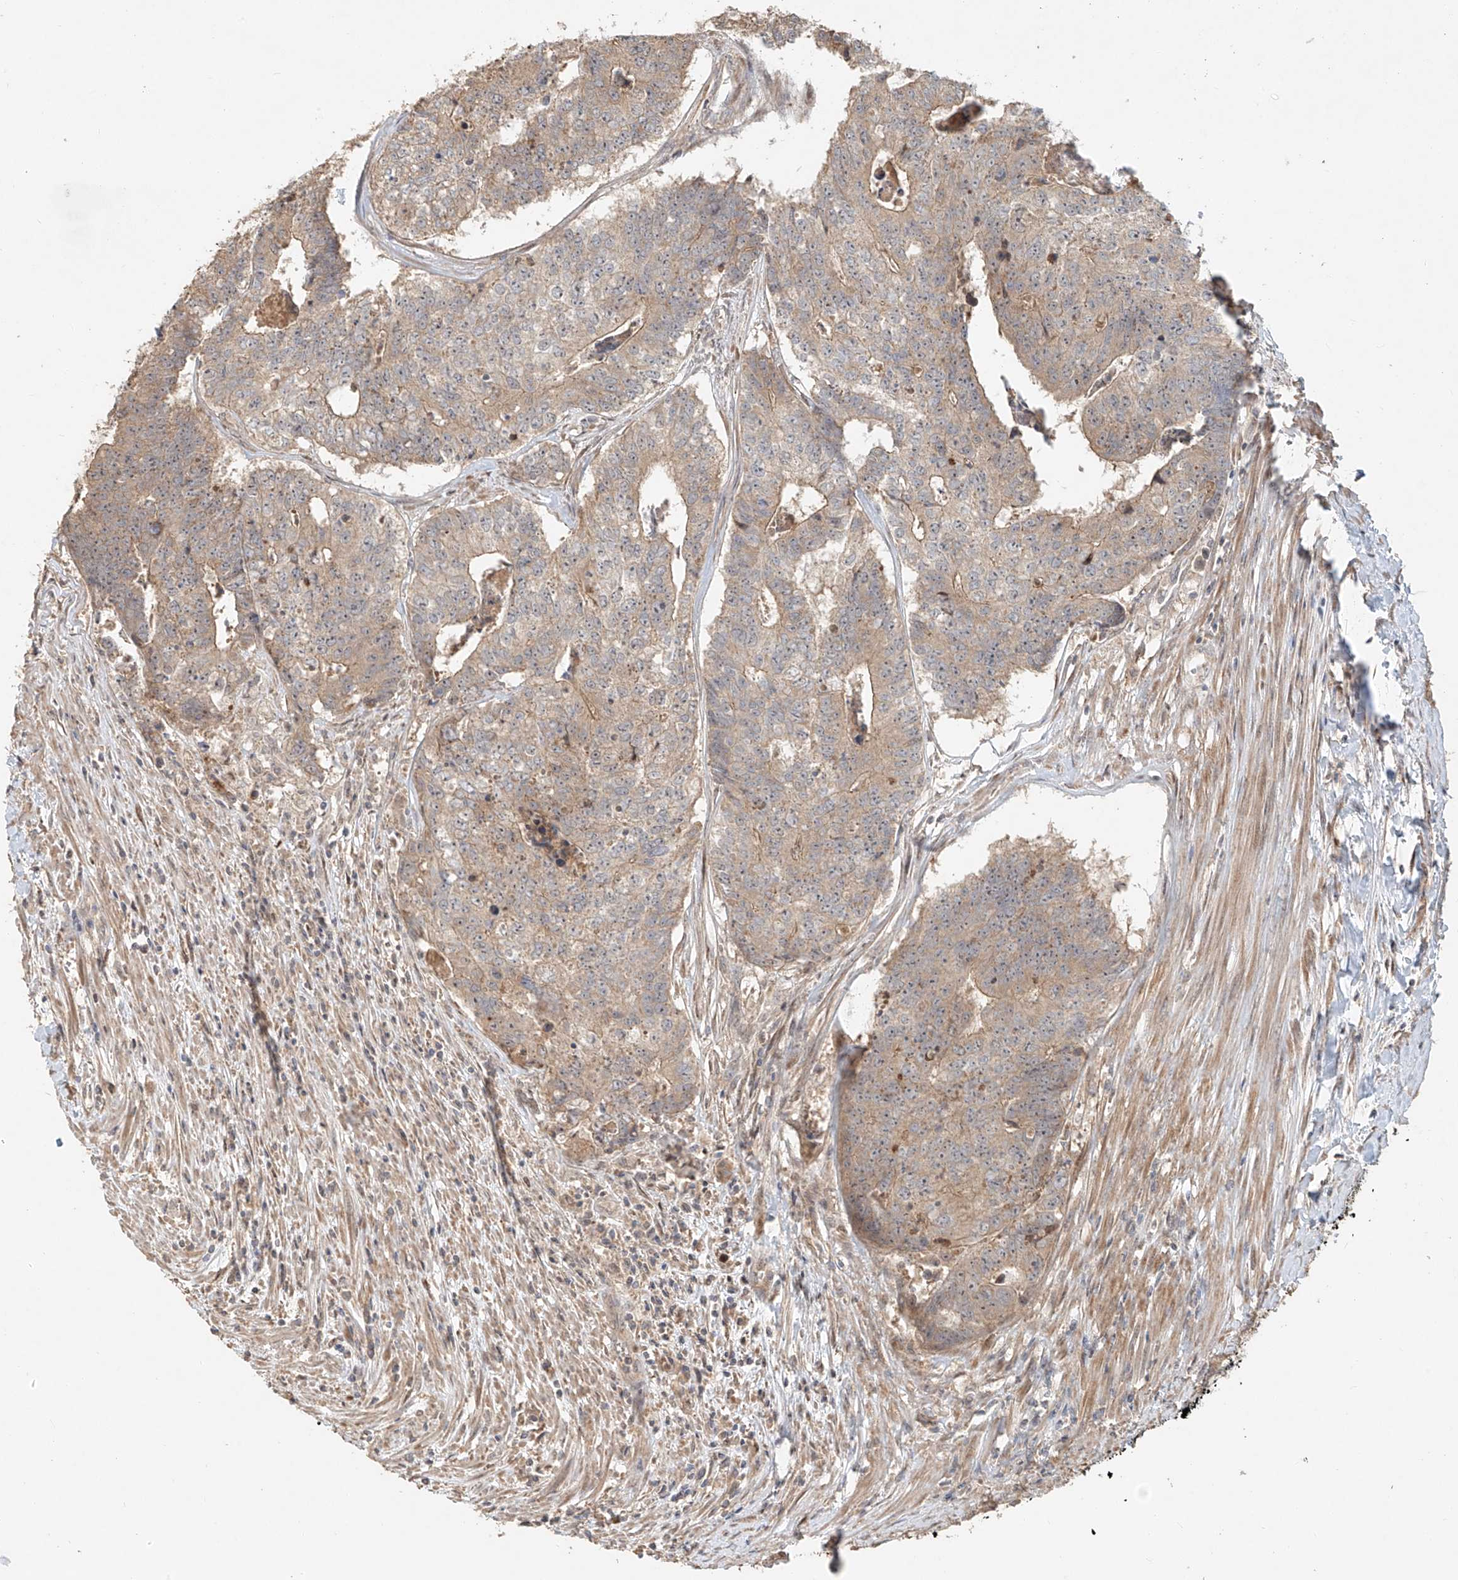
{"staining": {"intensity": "weak", "quantity": "<25%", "location": "cytoplasmic/membranous"}, "tissue": "colorectal cancer", "cell_type": "Tumor cells", "image_type": "cancer", "snomed": [{"axis": "morphology", "description": "Adenocarcinoma, NOS"}, {"axis": "topography", "description": "Colon"}], "caption": "Immunohistochemistry of human adenocarcinoma (colorectal) reveals no expression in tumor cells.", "gene": "TMEM61", "patient": {"sex": "female", "age": 67}}